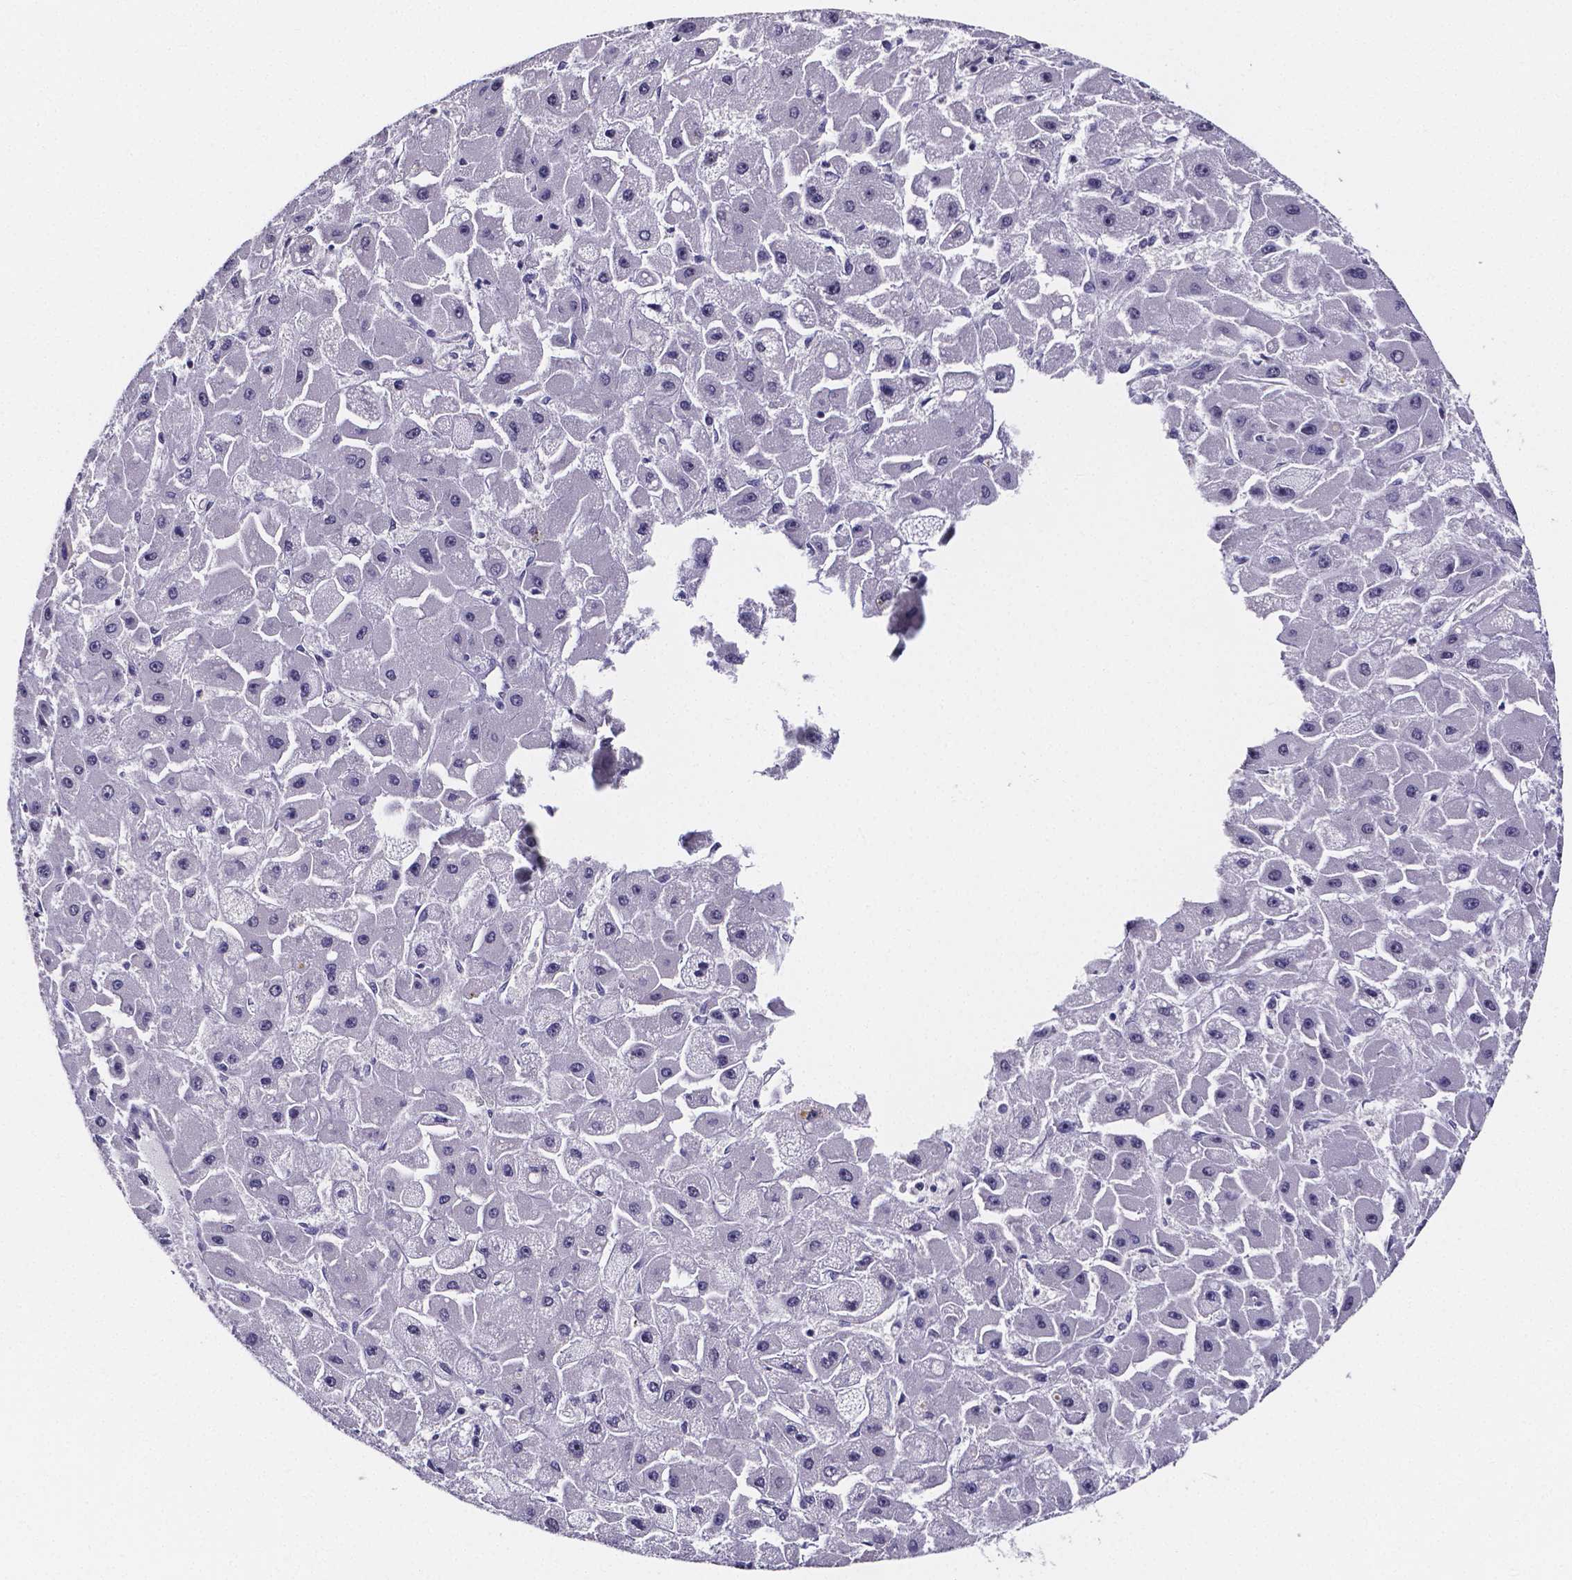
{"staining": {"intensity": "negative", "quantity": "none", "location": "none"}, "tissue": "liver cancer", "cell_type": "Tumor cells", "image_type": "cancer", "snomed": [{"axis": "morphology", "description": "Carcinoma, Hepatocellular, NOS"}, {"axis": "topography", "description": "Liver"}], "caption": "Immunohistochemical staining of liver cancer (hepatocellular carcinoma) shows no significant expression in tumor cells.", "gene": "IZUMO1", "patient": {"sex": "female", "age": 25}}